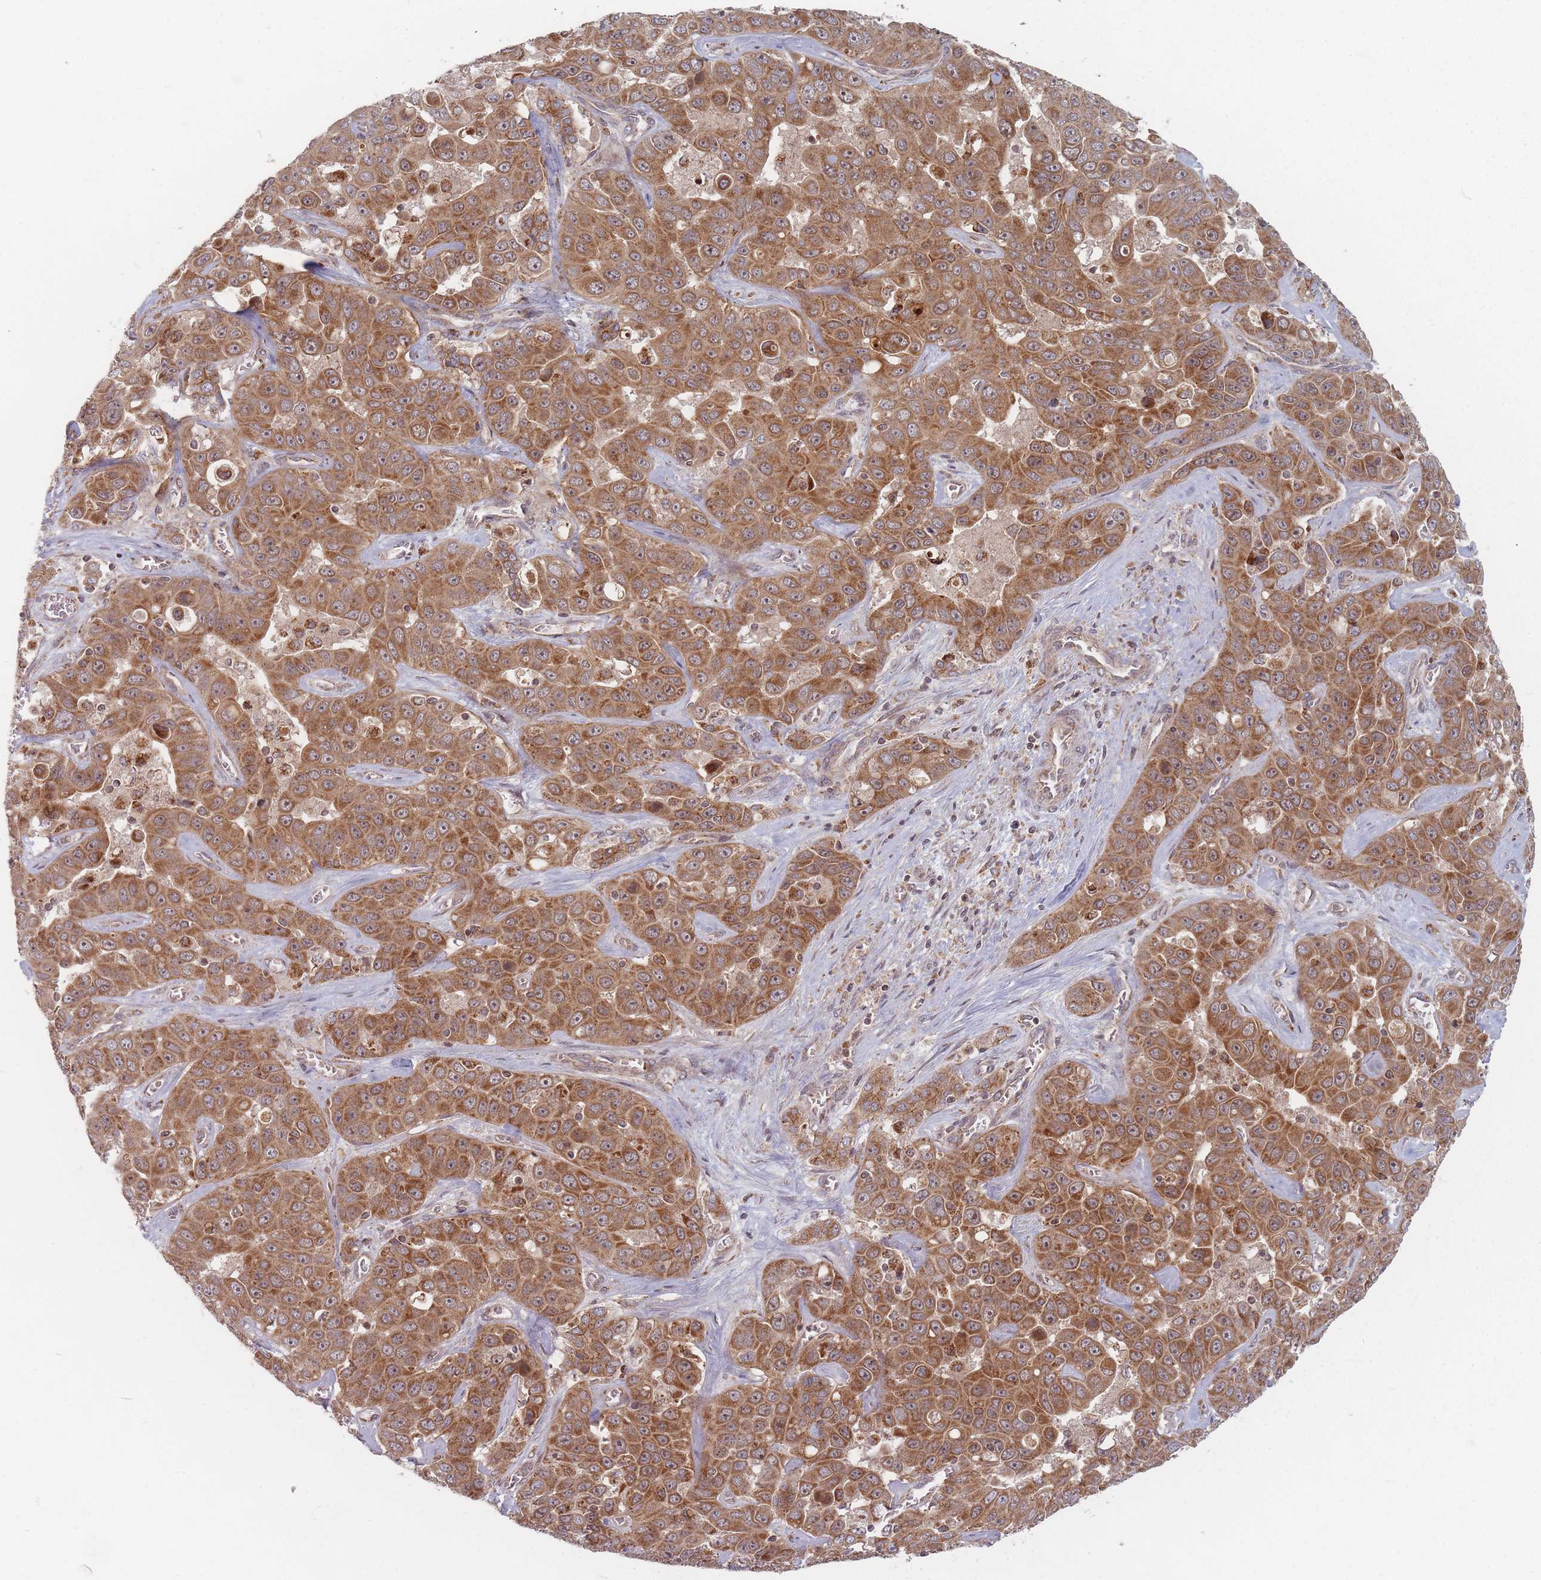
{"staining": {"intensity": "moderate", "quantity": ">75%", "location": "cytoplasmic/membranous"}, "tissue": "liver cancer", "cell_type": "Tumor cells", "image_type": "cancer", "snomed": [{"axis": "morphology", "description": "Cholangiocarcinoma"}, {"axis": "topography", "description": "Liver"}], "caption": "Cholangiocarcinoma (liver) stained with a brown dye displays moderate cytoplasmic/membranous positive positivity in approximately >75% of tumor cells.", "gene": "RADX", "patient": {"sex": "female", "age": 52}}